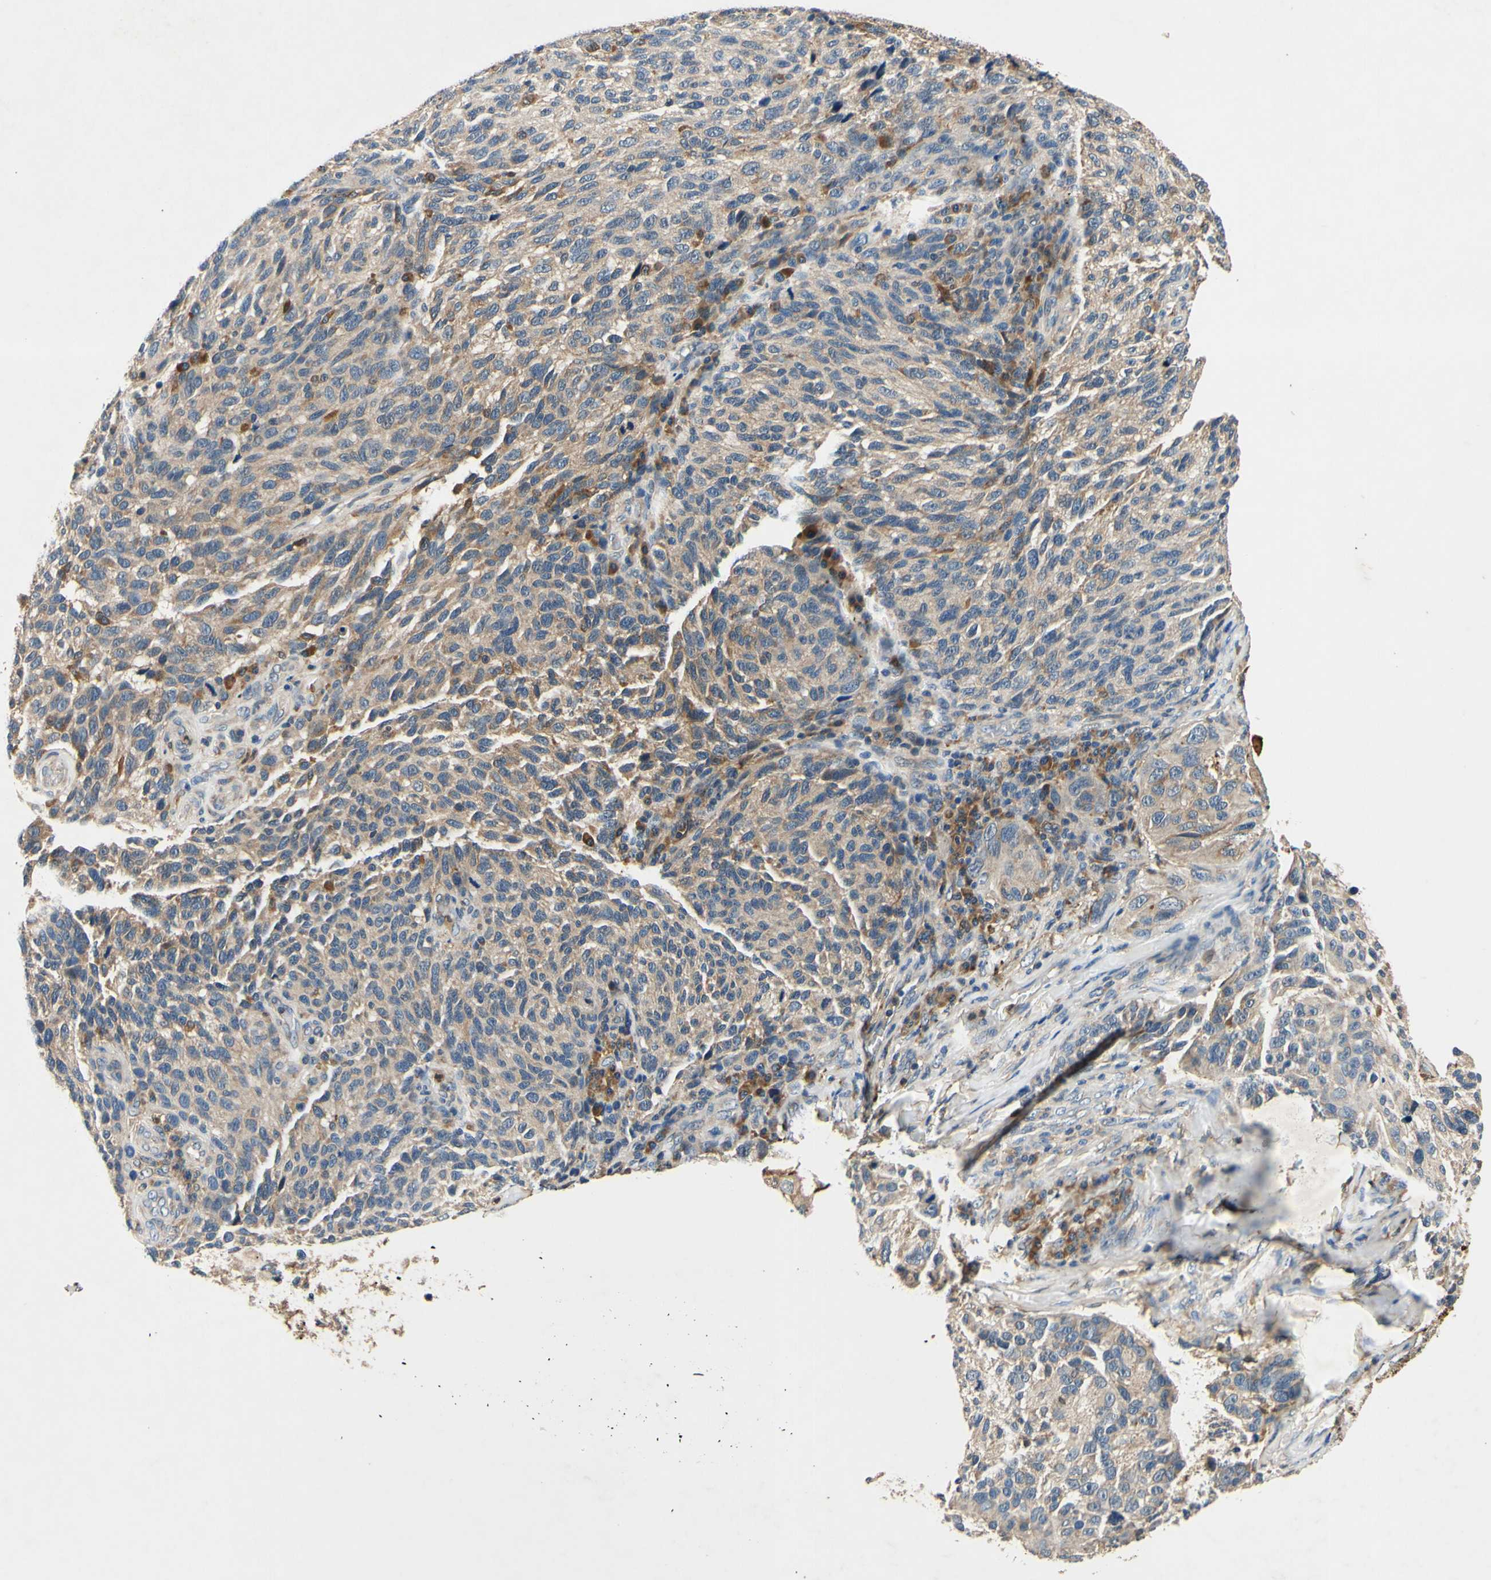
{"staining": {"intensity": "weak", "quantity": ">75%", "location": "cytoplasmic/membranous"}, "tissue": "melanoma", "cell_type": "Tumor cells", "image_type": "cancer", "snomed": [{"axis": "morphology", "description": "Malignant melanoma, NOS"}, {"axis": "topography", "description": "Skin"}], "caption": "Protein expression analysis of human malignant melanoma reveals weak cytoplasmic/membranous expression in about >75% of tumor cells. (IHC, brightfield microscopy, high magnification).", "gene": "PLA2G4A", "patient": {"sex": "female", "age": 73}}